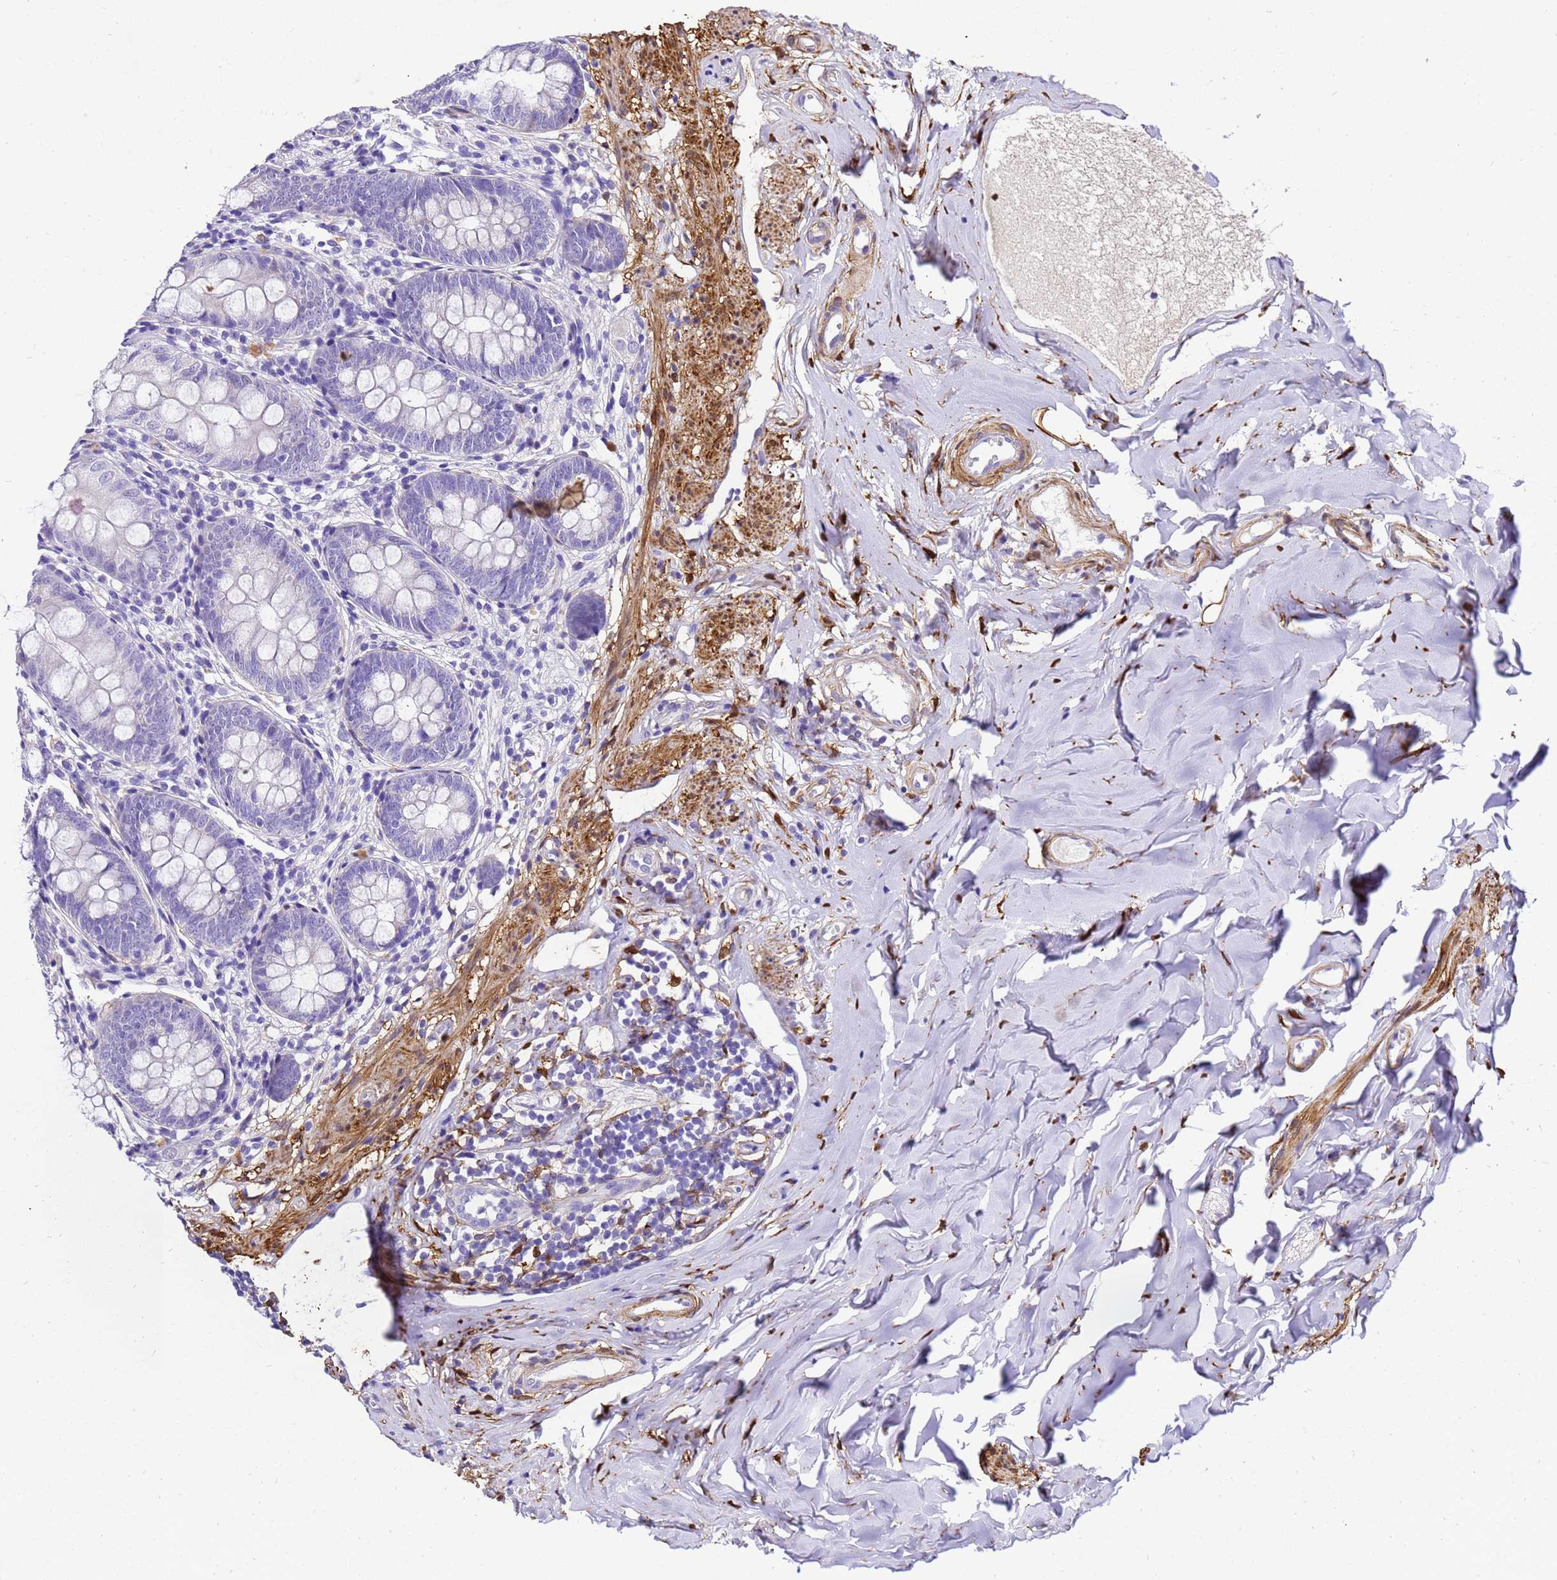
{"staining": {"intensity": "negative", "quantity": "none", "location": "none"}, "tissue": "appendix", "cell_type": "Glandular cells", "image_type": "normal", "snomed": [{"axis": "morphology", "description": "Normal tissue, NOS"}, {"axis": "topography", "description": "Appendix"}], "caption": "Immunohistochemistry micrograph of benign appendix: appendix stained with DAB exhibits no significant protein positivity in glandular cells. (DAB immunohistochemistry (IHC) visualized using brightfield microscopy, high magnification).", "gene": "HSPB6", "patient": {"sex": "female", "age": 51}}